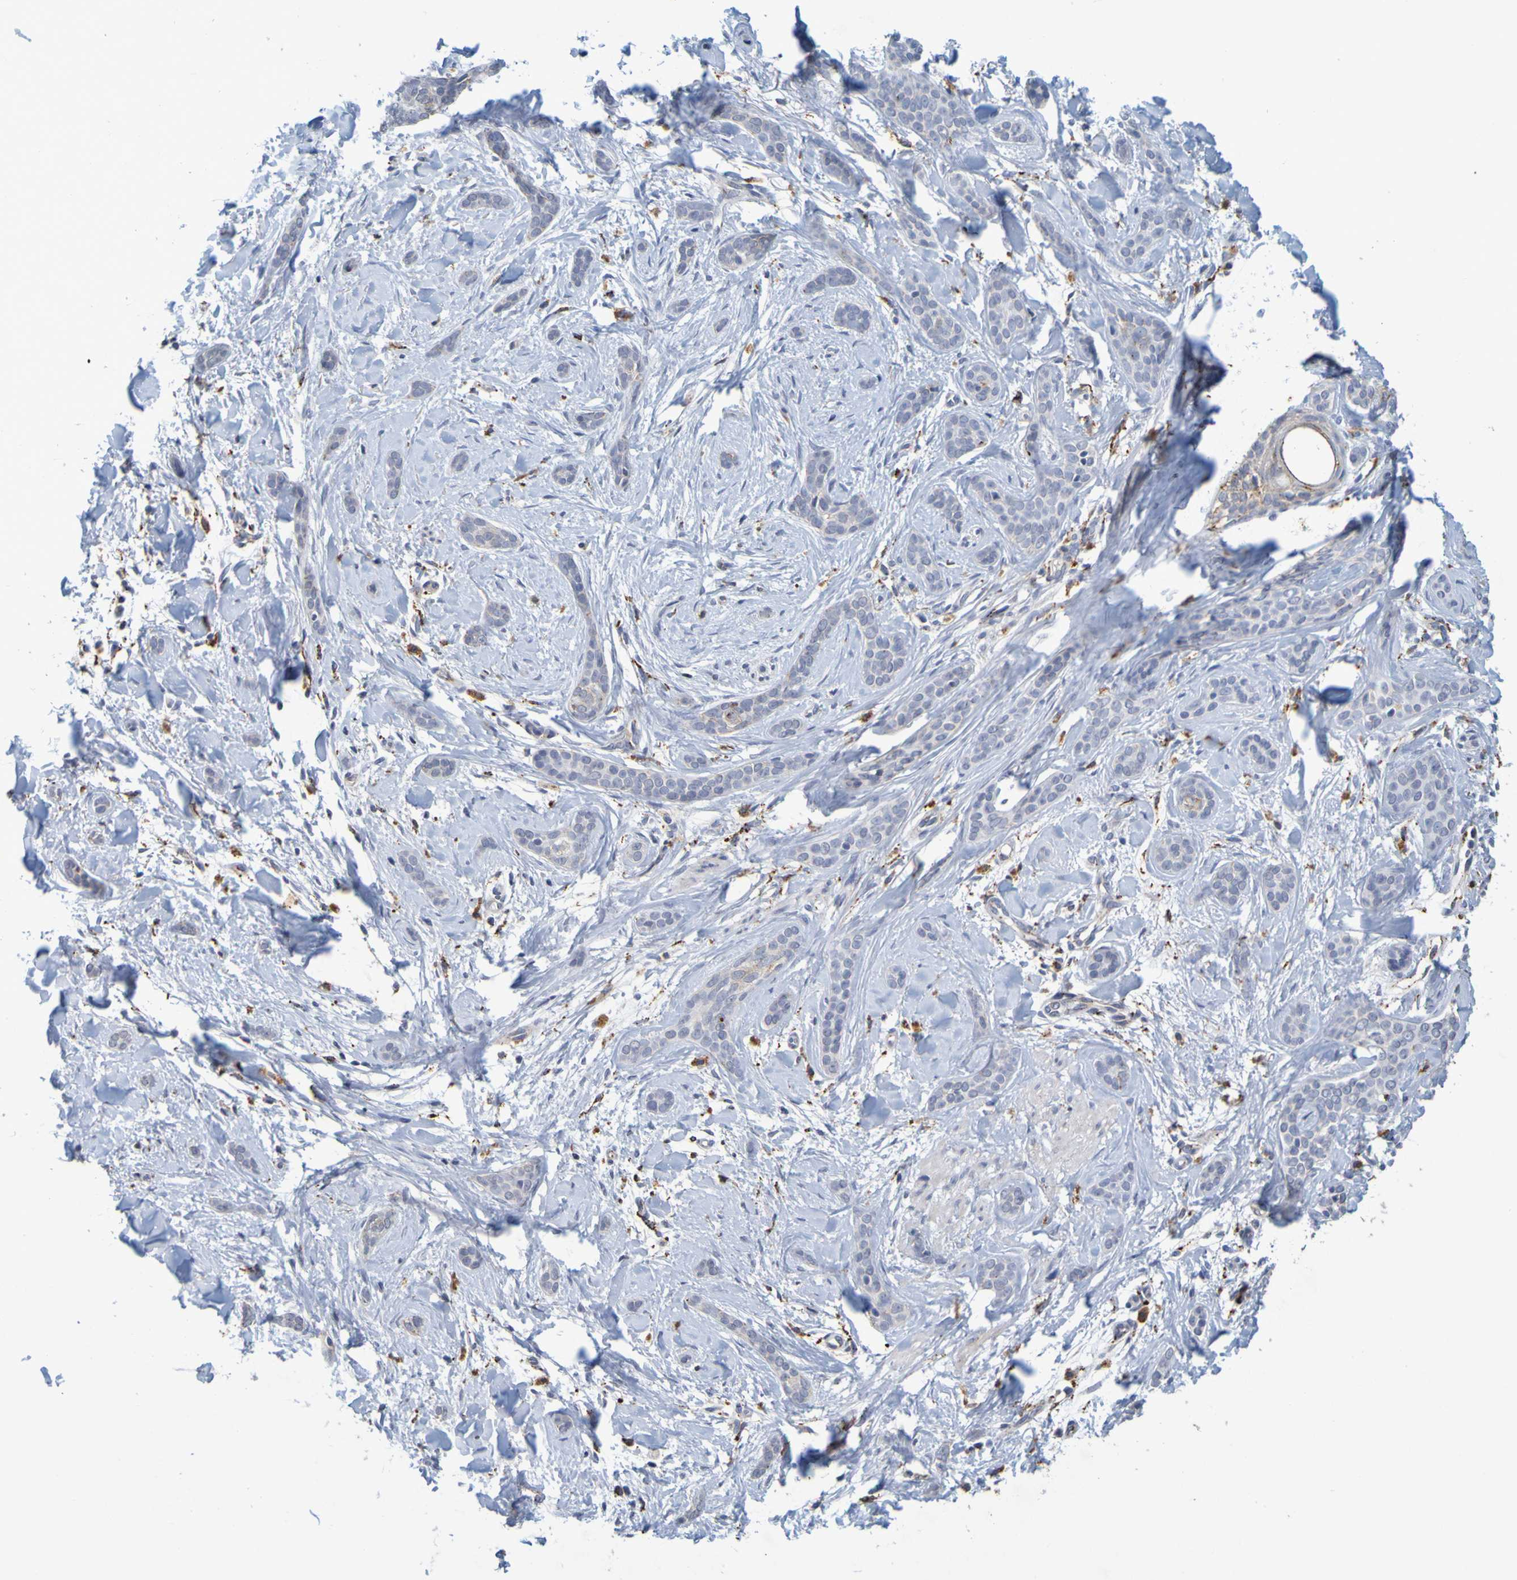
{"staining": {"intensity": "negative", "quantity": "none", "location": "none"}, "tissue": "skin cancer", "cell_type": "Tumor cells", "image_type": "cancer", "snomed": [{"axis": "morphology", "description": "Basal cell carcinoma"}, {"axis": "morphology", "description": "Adnexal tumor, benign"}, {"axis": "topography", "description": "Skin"}], "caption": "Skin cancer stained for a protein using immunohistochemistry shows no expression tumor cells.", "gene": "TPH1", "patient": {"sex": "female", "age": 42}}